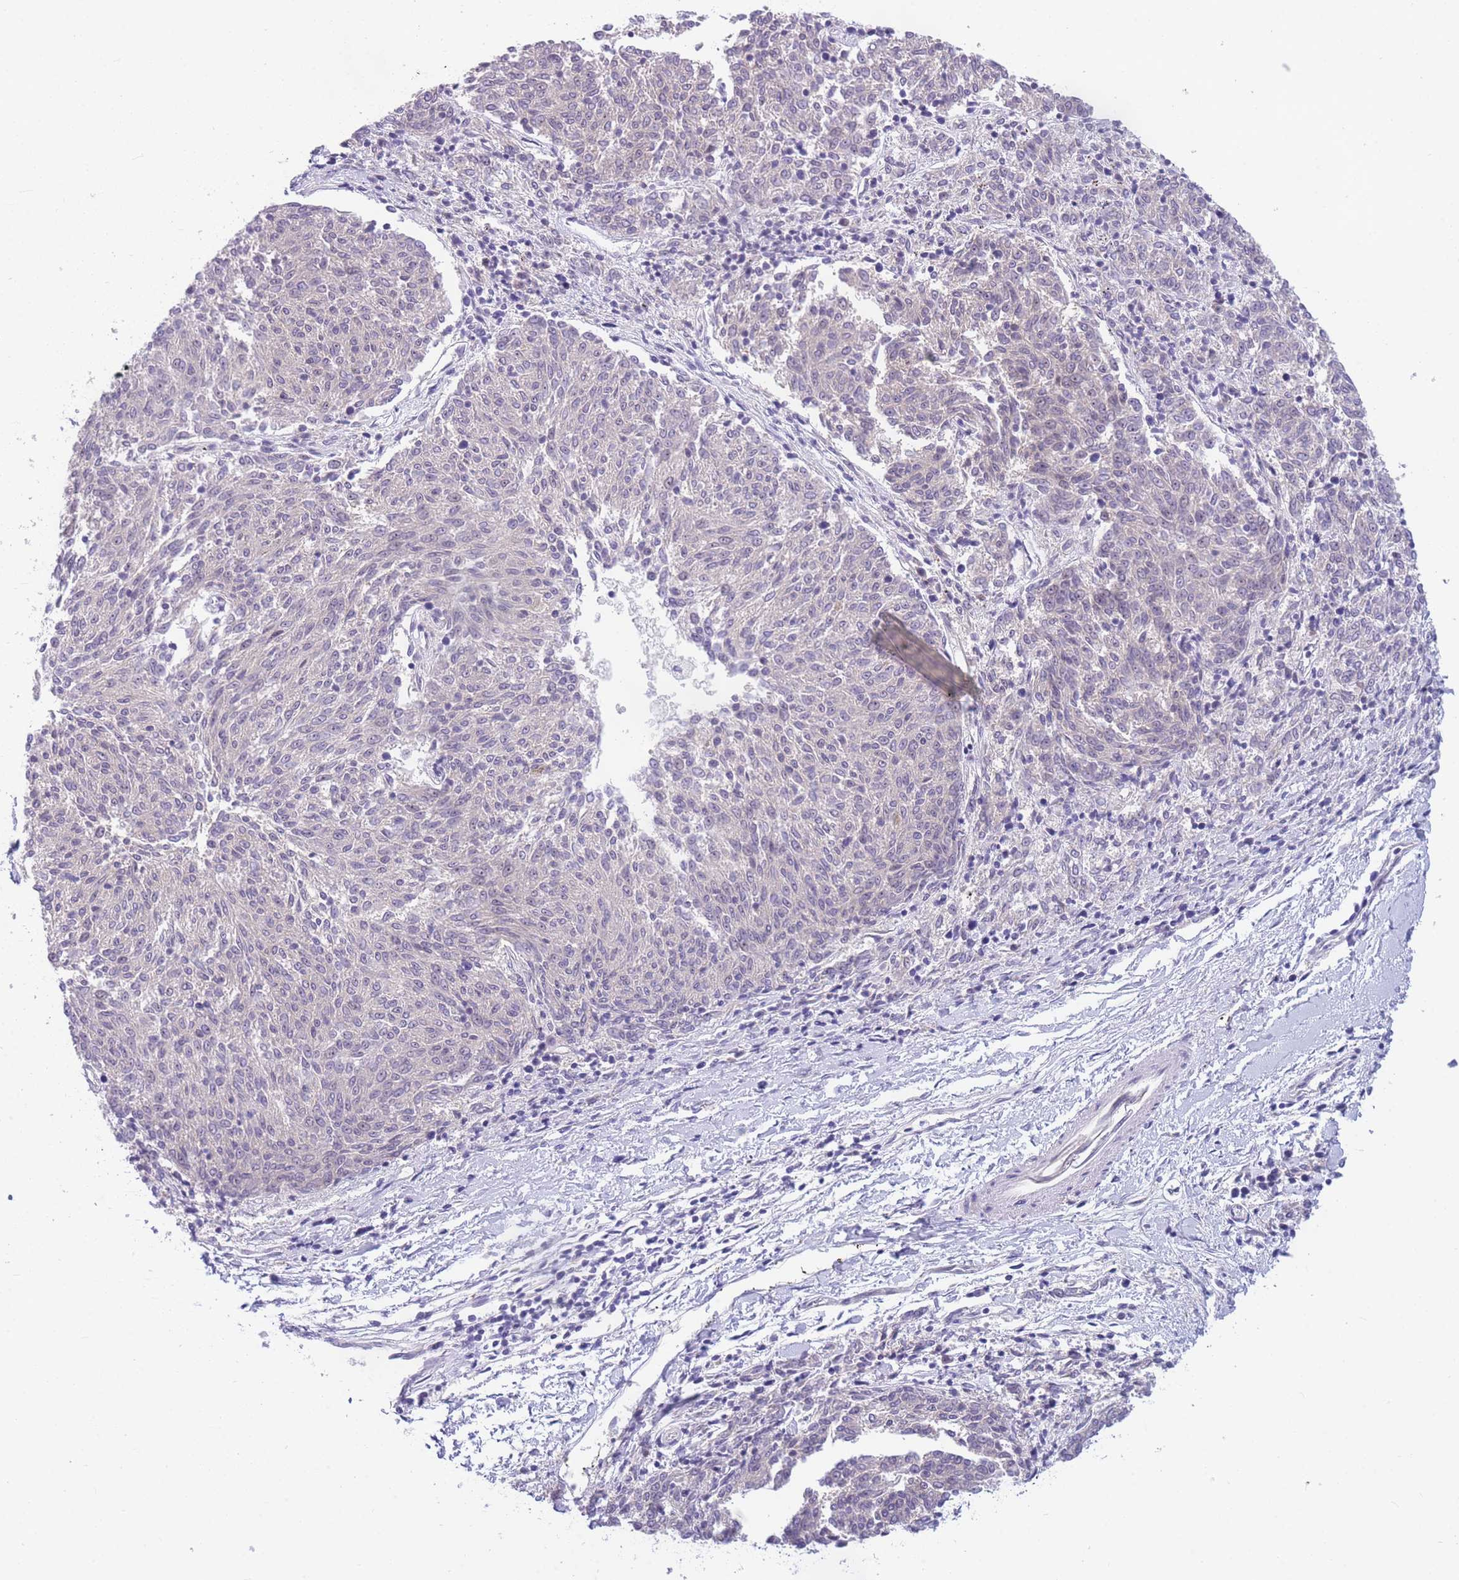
{"staining": {"intensity": "moderate", "quantity": "<25%", "location": "cytoplasmic/membranous"}, "tissue": "melanoma", "cell_type": "Tumor cells", "image_type": "cancer", "snomed": [{"axis": "morphology", "description": "Malignant melanoma, NOS"}, {"axis": "topography", "description": "Skin"}], "caption": "A brown stain shows moderate cytoplasmic/membranous expression of a protein in human melanoma tumor cells. (DAB (3,3'-diaminobenzidine) IHC with brightfield microscopy, high magnification).", "gene": "DDX49", "patient": {"sex": "female", "age": 72}}